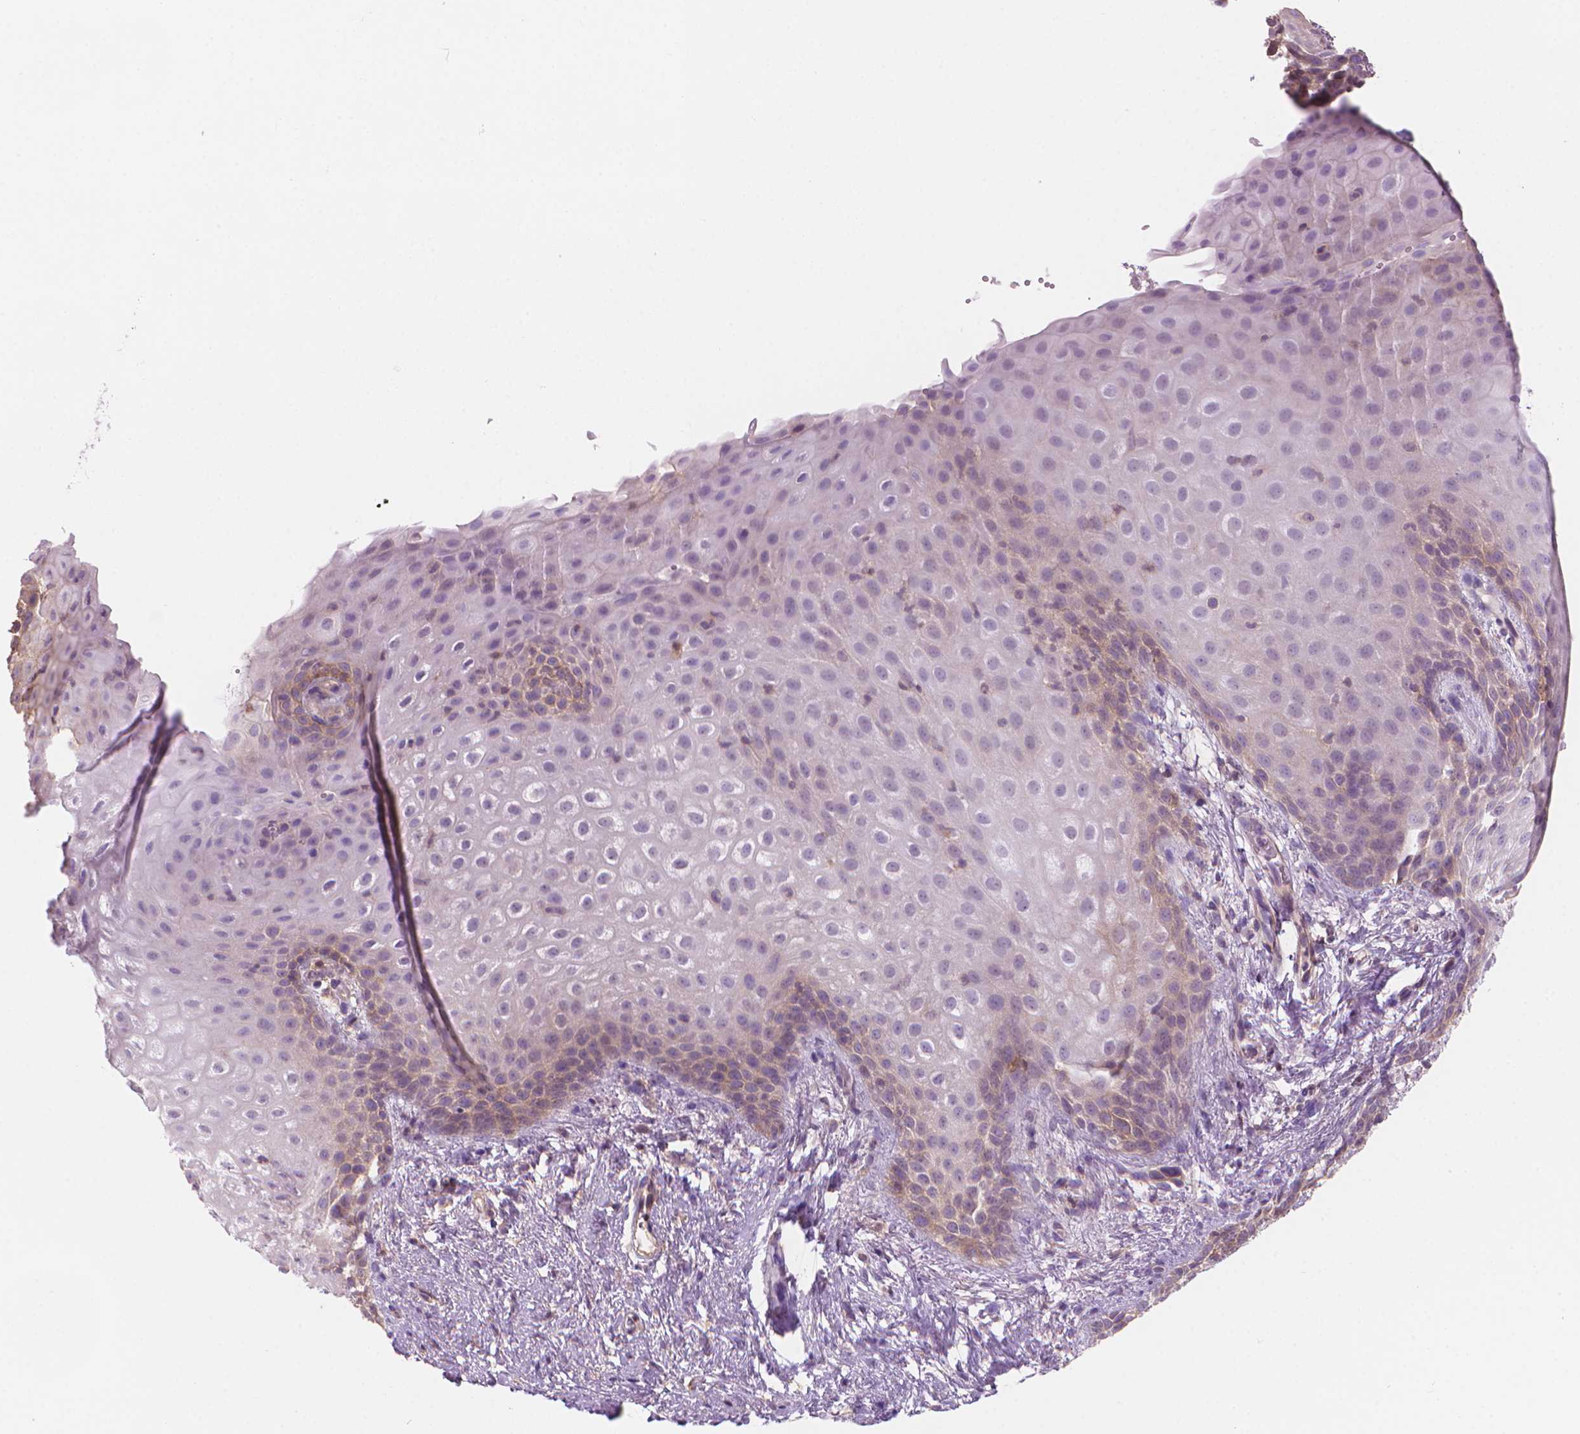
{"staining": {"intensity": "weak", "quantity": "<25%", "location": "cytoplasmic/membranous"}, "tissue": "skin", "cell_type": "Epidermal cells", "image_type": "normal", "snomed": [{"axis": "morphology", "description": "Normal tissue, NOS"}, {"axis": "topography", "description": "Anal"}], "caption": "DAB (3,3'-diaminobenzidine) immunohistochemical staining of unremarkable skin shows no significant positivity in epidermal cells.", "gene": "ENSG00000187186", "patient": {"sex": "female", "age": 46}}